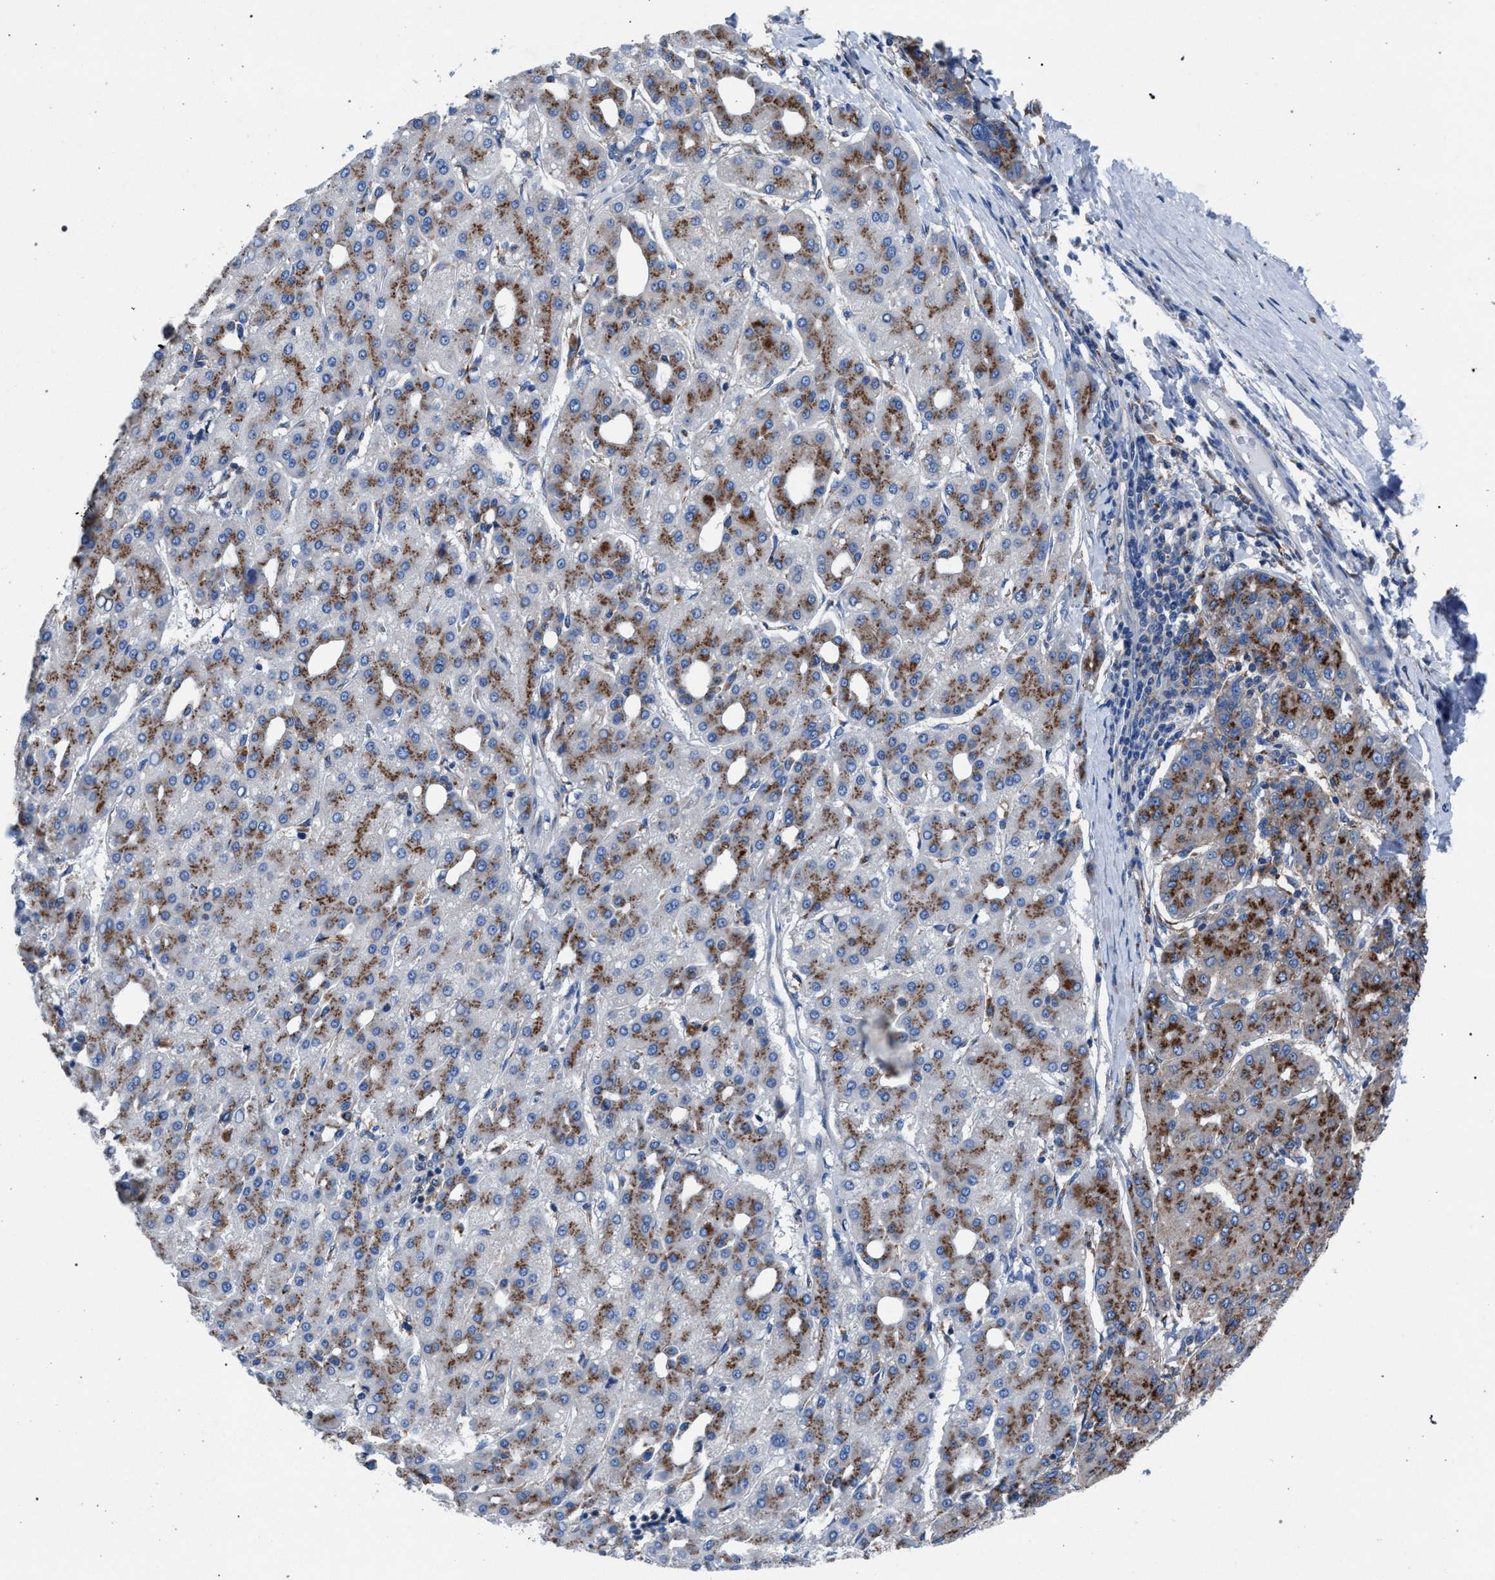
{"staining": {"intensity": "moderate", "quantity": ">75%", "location": "cytoplasmic/membranous"}, "tissue": "liver cancer", "cell_type": "Tumor cells", "image_type": "cancer", "snomed": [{"axis": "morphology", "description": "Carcinoma, Hepatocellular, NOS"}, {"axis": "topography", "description": "Liver"}], "caption": "Moderate cytoplasmic/membranous staining for a protein is seen in approximately >75% of tumor cells of liver cancer (hepatocellular carcinoma) using immunohistochemistry (IHC).", "gene": "ATP6V0A1", "patient": {"sex": "male", "age": 65}}